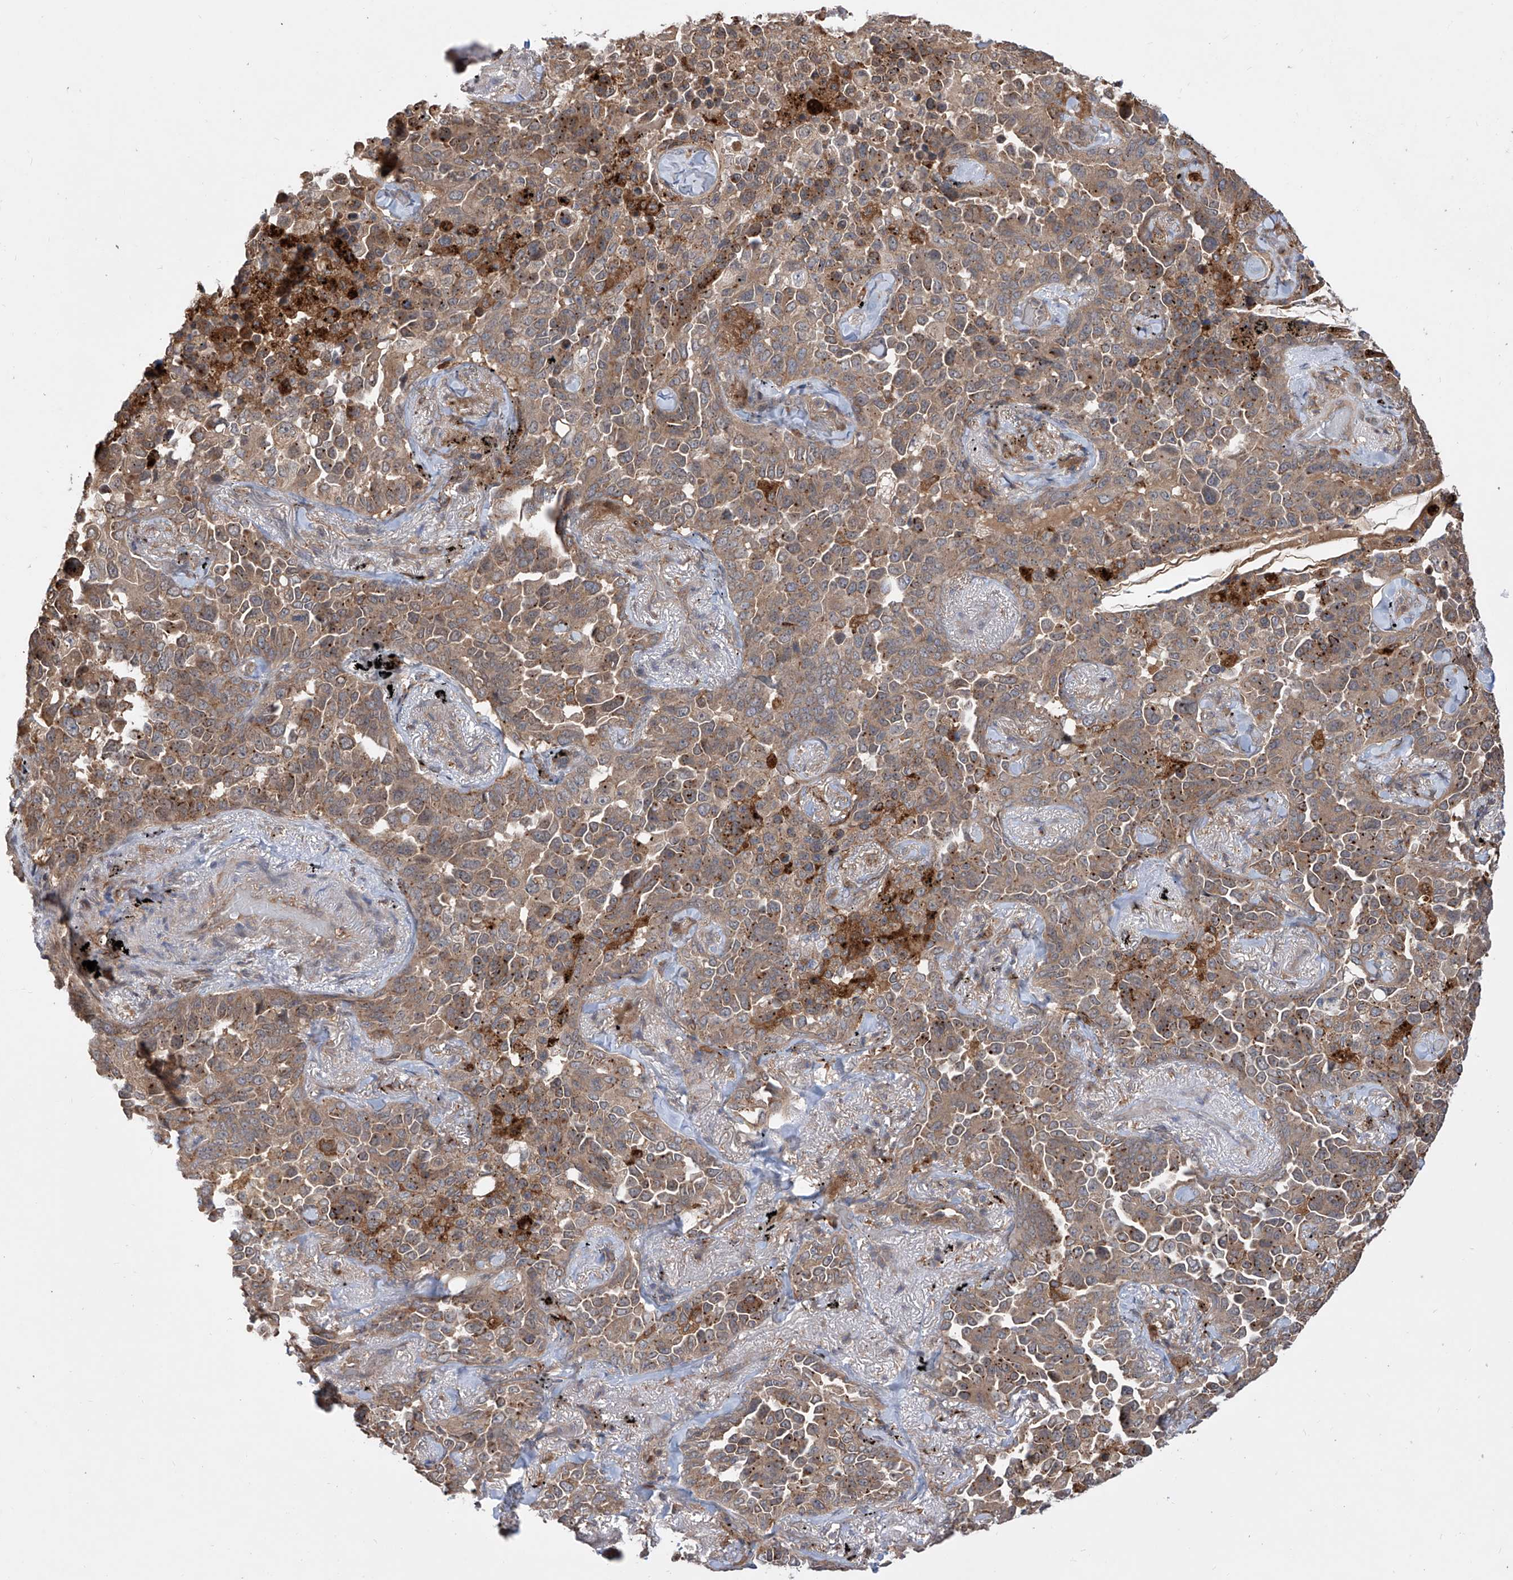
{"staining": {"intensity": "weak", "quantity": ">75%", "location": "cytoplasmic/membranous"}, "tissue": "lung cancer", "cell_type": "Tumor cells", "image_type": "cancer", "snomed": [{"axis": "morphology", "description": "Adenocarcinoma, NOS"}, {"axis": "topography", "description": "Lung"}], "caption": "This photomicrograph shows lung adenocarcinoma stained with immunohistochemistry (IHC) to label a protein in brown. The cytoplasmic/membranous of tumor cells show weak positivity for the protein. Nuclei are counter-stained blue.", "gene": "HOXC8", "patient": {"sex": "female", "age": 67}}